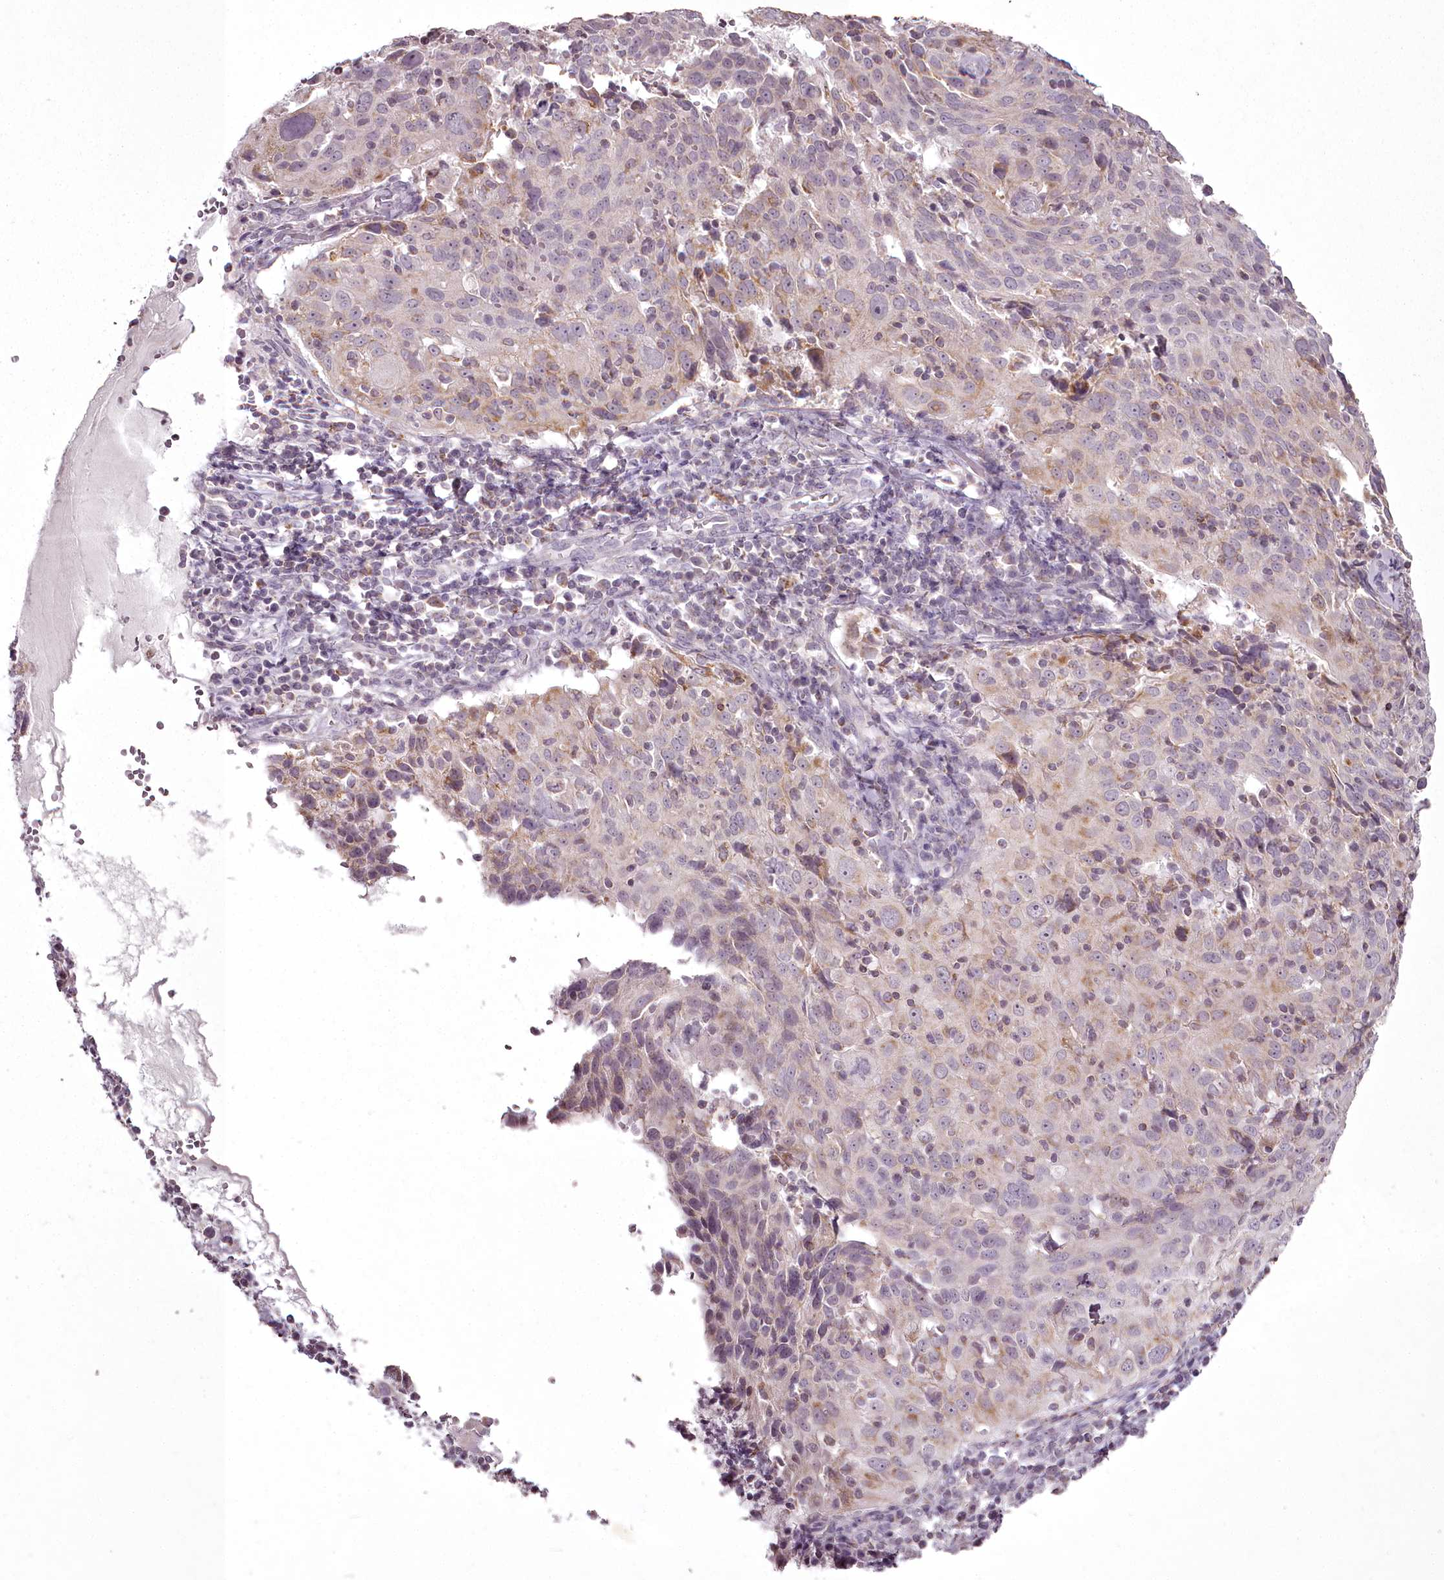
{"staining": {"intensity": "negative", "quantity": "none", "location": "none"}, "tissue": "cervical cancer", "cell_type": "Tumor cells", "image_type": "cancer", "snomed": [{"axis": "morphology", "description": "Squamous cell carcinoma, NOS"}, {"axis": "topography", "description": "Cervix"}], "caption": "Human cervical cancer stained for a protein using immunohistochemistry demonstrates no staining in tumor cells.", "gene": "CHCHD2", "patient": {"sex": "female", "age": 31}}